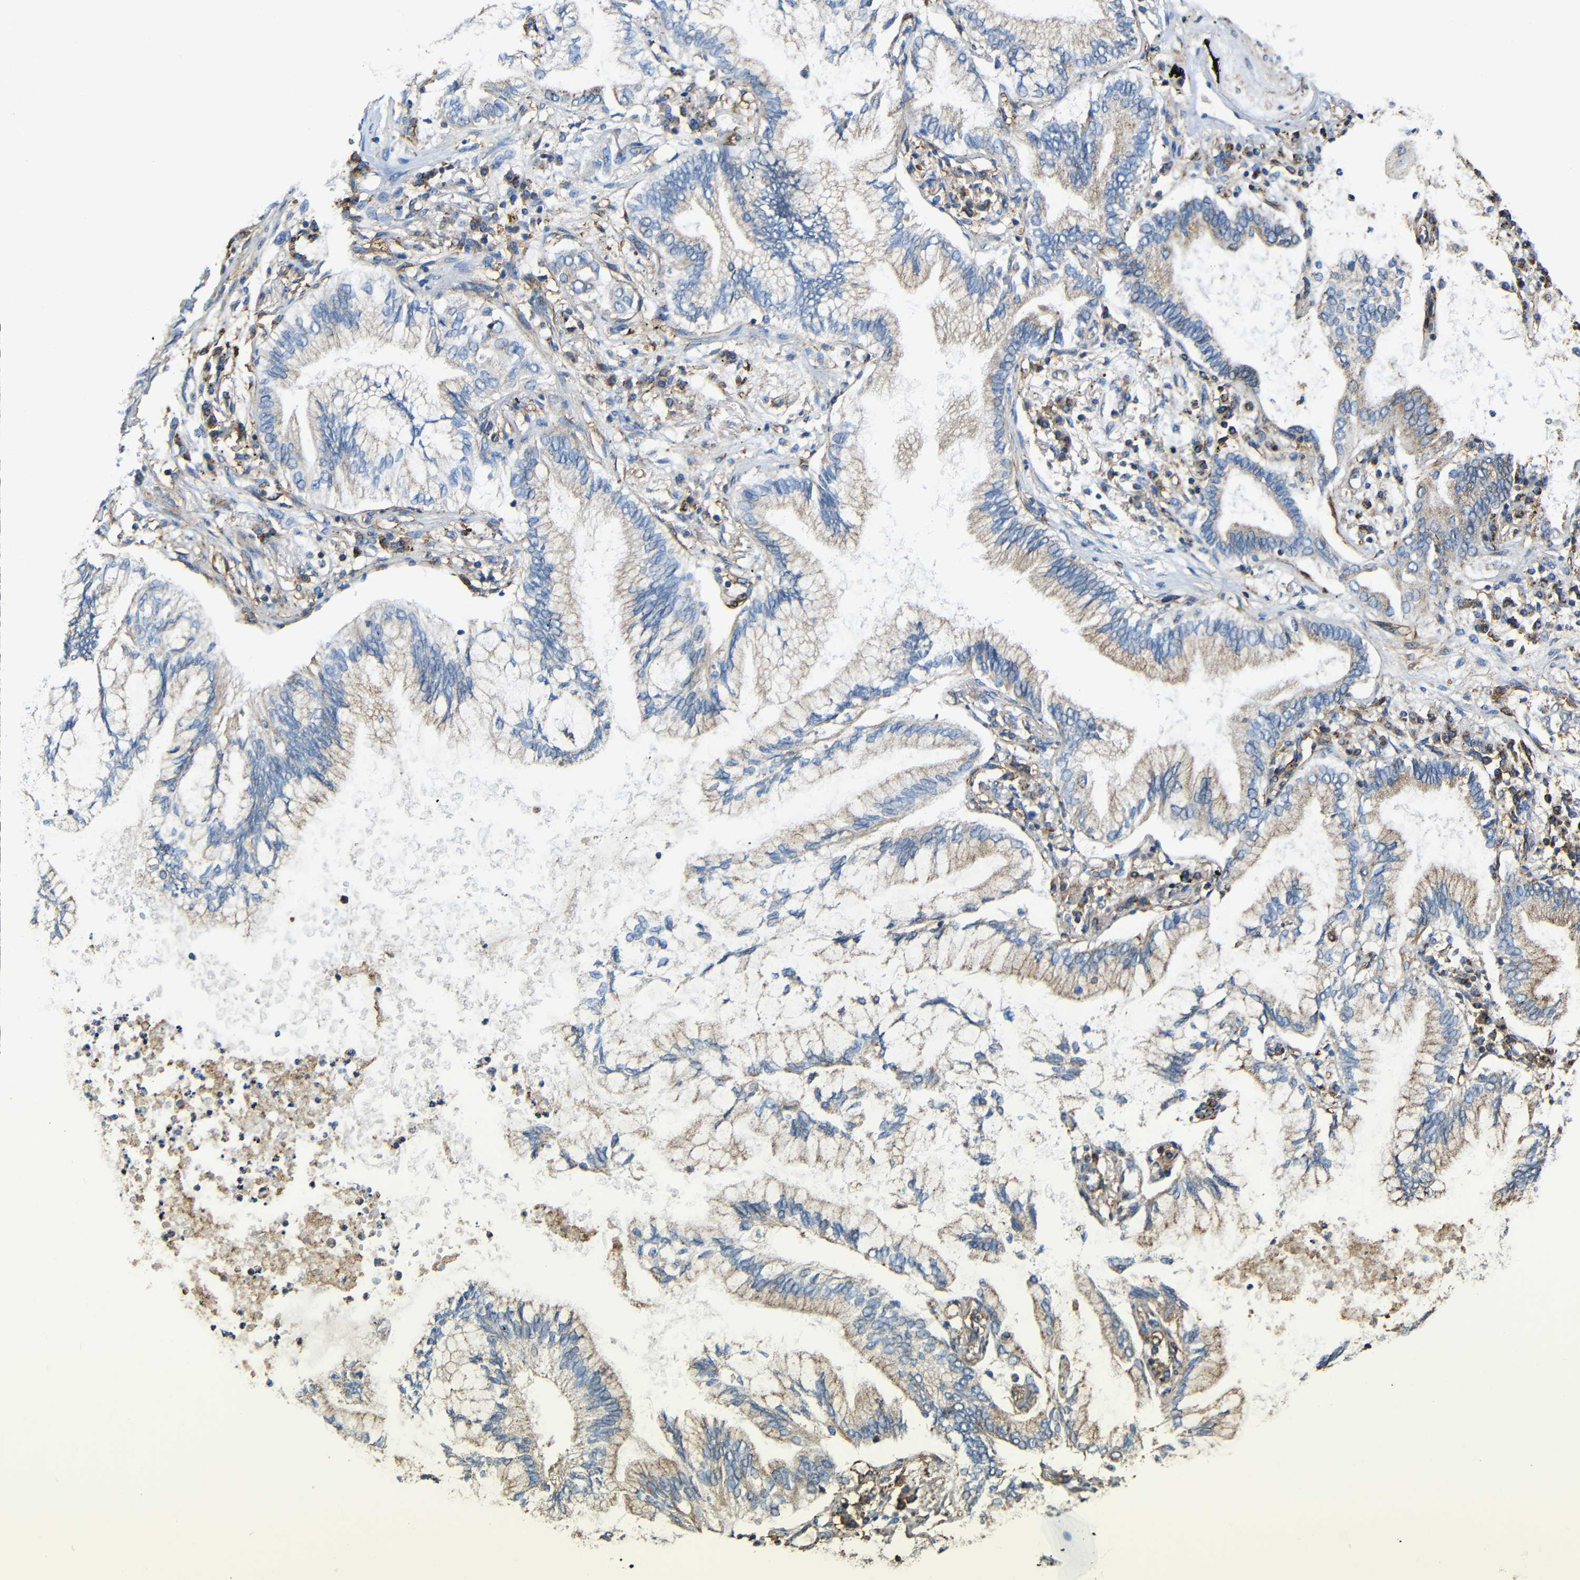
{"staining": {"intensity": "weak", "quantity": "25%-75%", "location": "cytoplasmic/membranous"}, "tissue": "lung cancer", "cell_type": "Tumor cells", "image_type": "cancer", "snomed": [{"axis": "morphology", "description": "Normal tissue, NOS"}, {"axis": "morphology", "description": "Adenocarcinoma, NOS"}, {"axis": "topography", "description": "Bronchus"}, {"axis": "topography", "description": "Lung"}], "caption": "This histopathology image exhibits lung cancer stained with IHC to label a protein in brown. The cytoplasmic/membranous of tumor cells show weak positivity for the protein. Nuclei are counter-stained blue.", "gene": "IGSF10", "patient": {"sex": "female", "age": 70}}